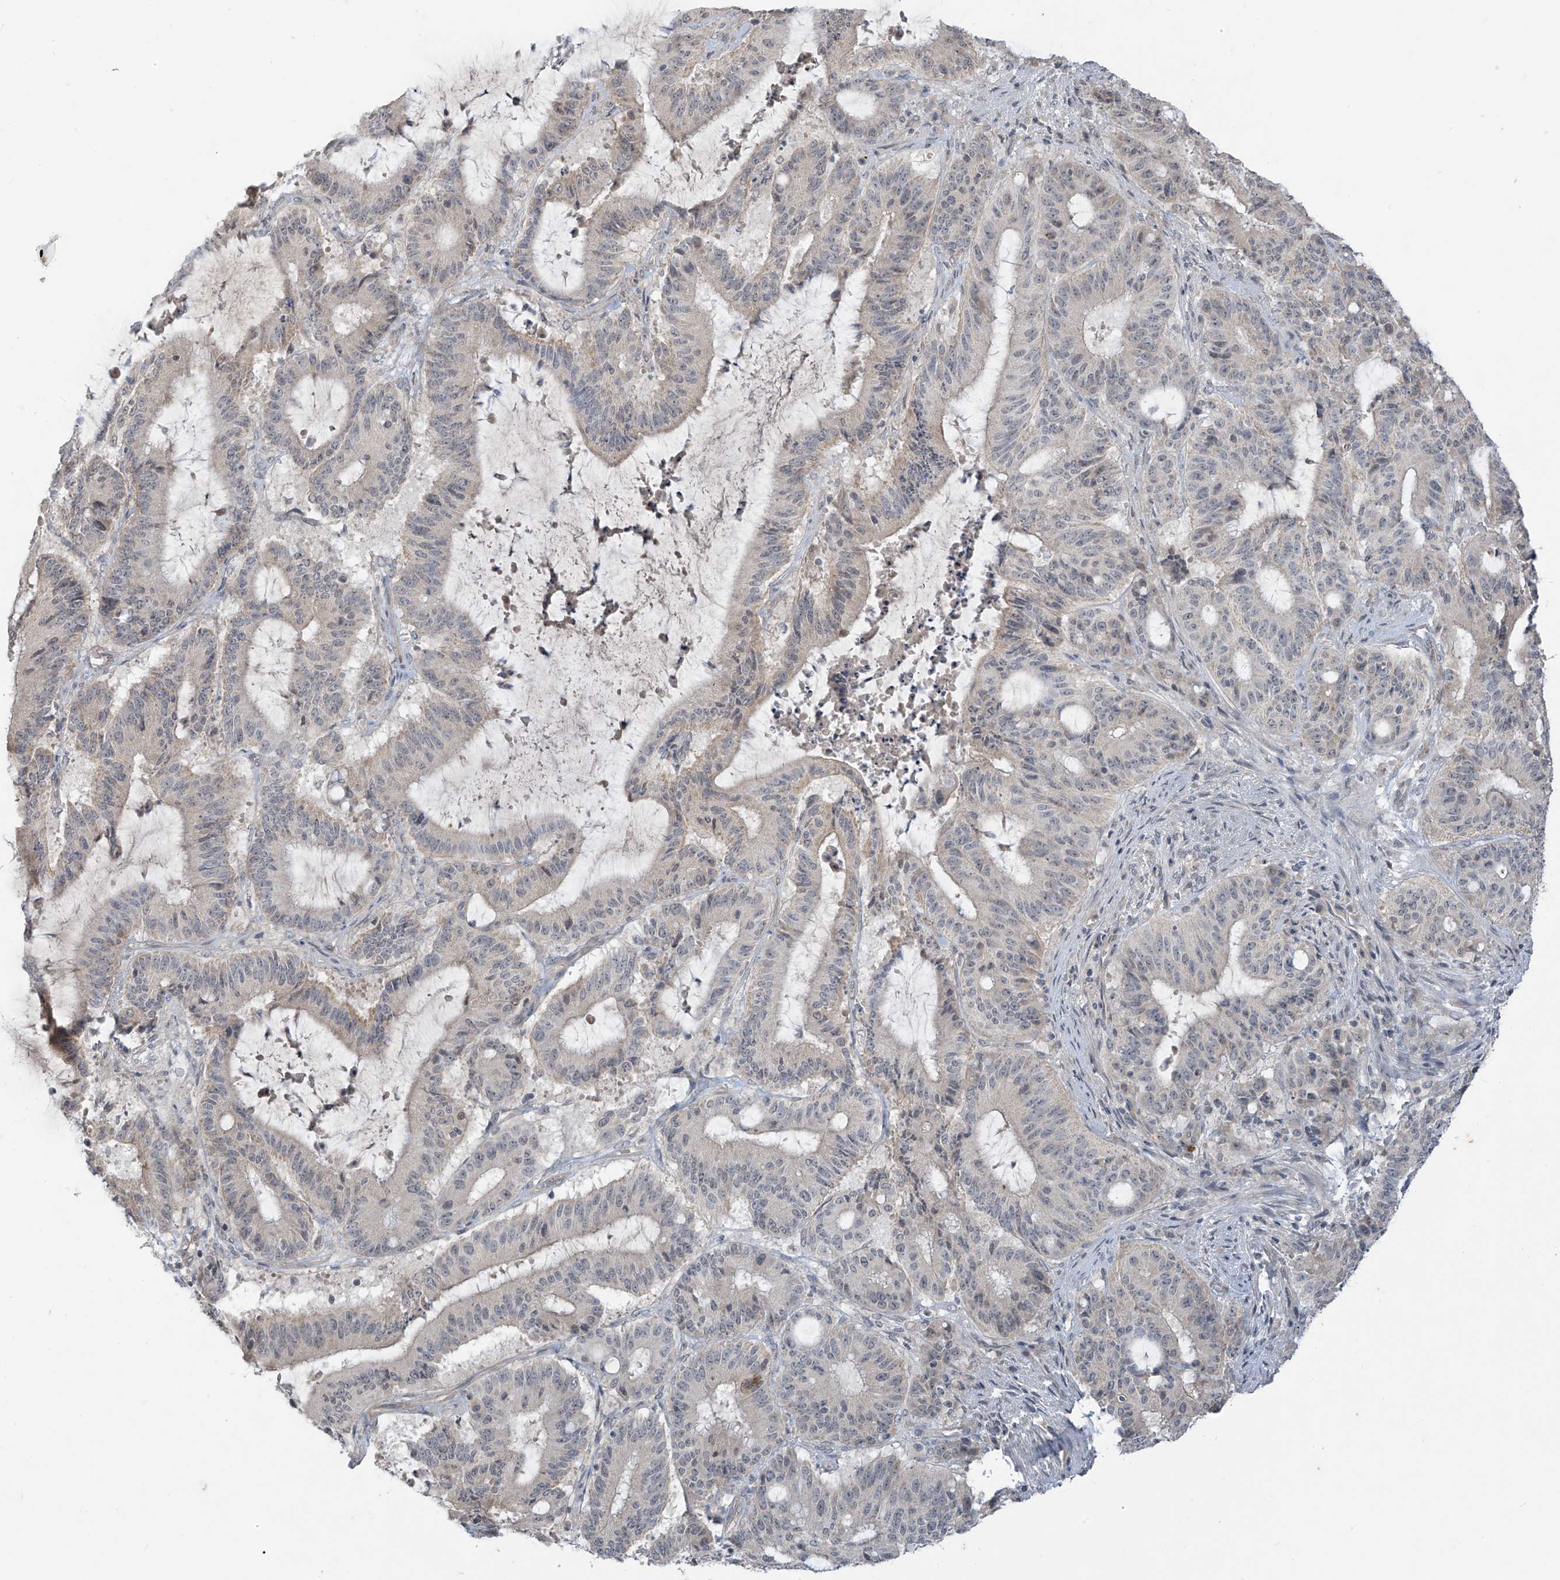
{"staining": {"intensity": "negative", "quantity": "none", "location": "none"}, "tissue": "liver cancer", "cell_type": "Tumor cells", "image_type": "cancer", "snomed": [{"axis": "morphology", "description": "Normal tissue, NOS"}, {"axis": "morphology", "description": "Cholangiocarcinoma"}, {"axis": "topography", "description": "Liver"}, {"axis": "topography", "description": "Peripheral nerve tissue"}], "caption": "This is a image of immunohistochemistry staining of cholangiocarcinoma (liver), which shows no positivity in tumor cells.", "gene": "DGKQ", "patient": {"sex": "female", "age": 73}}